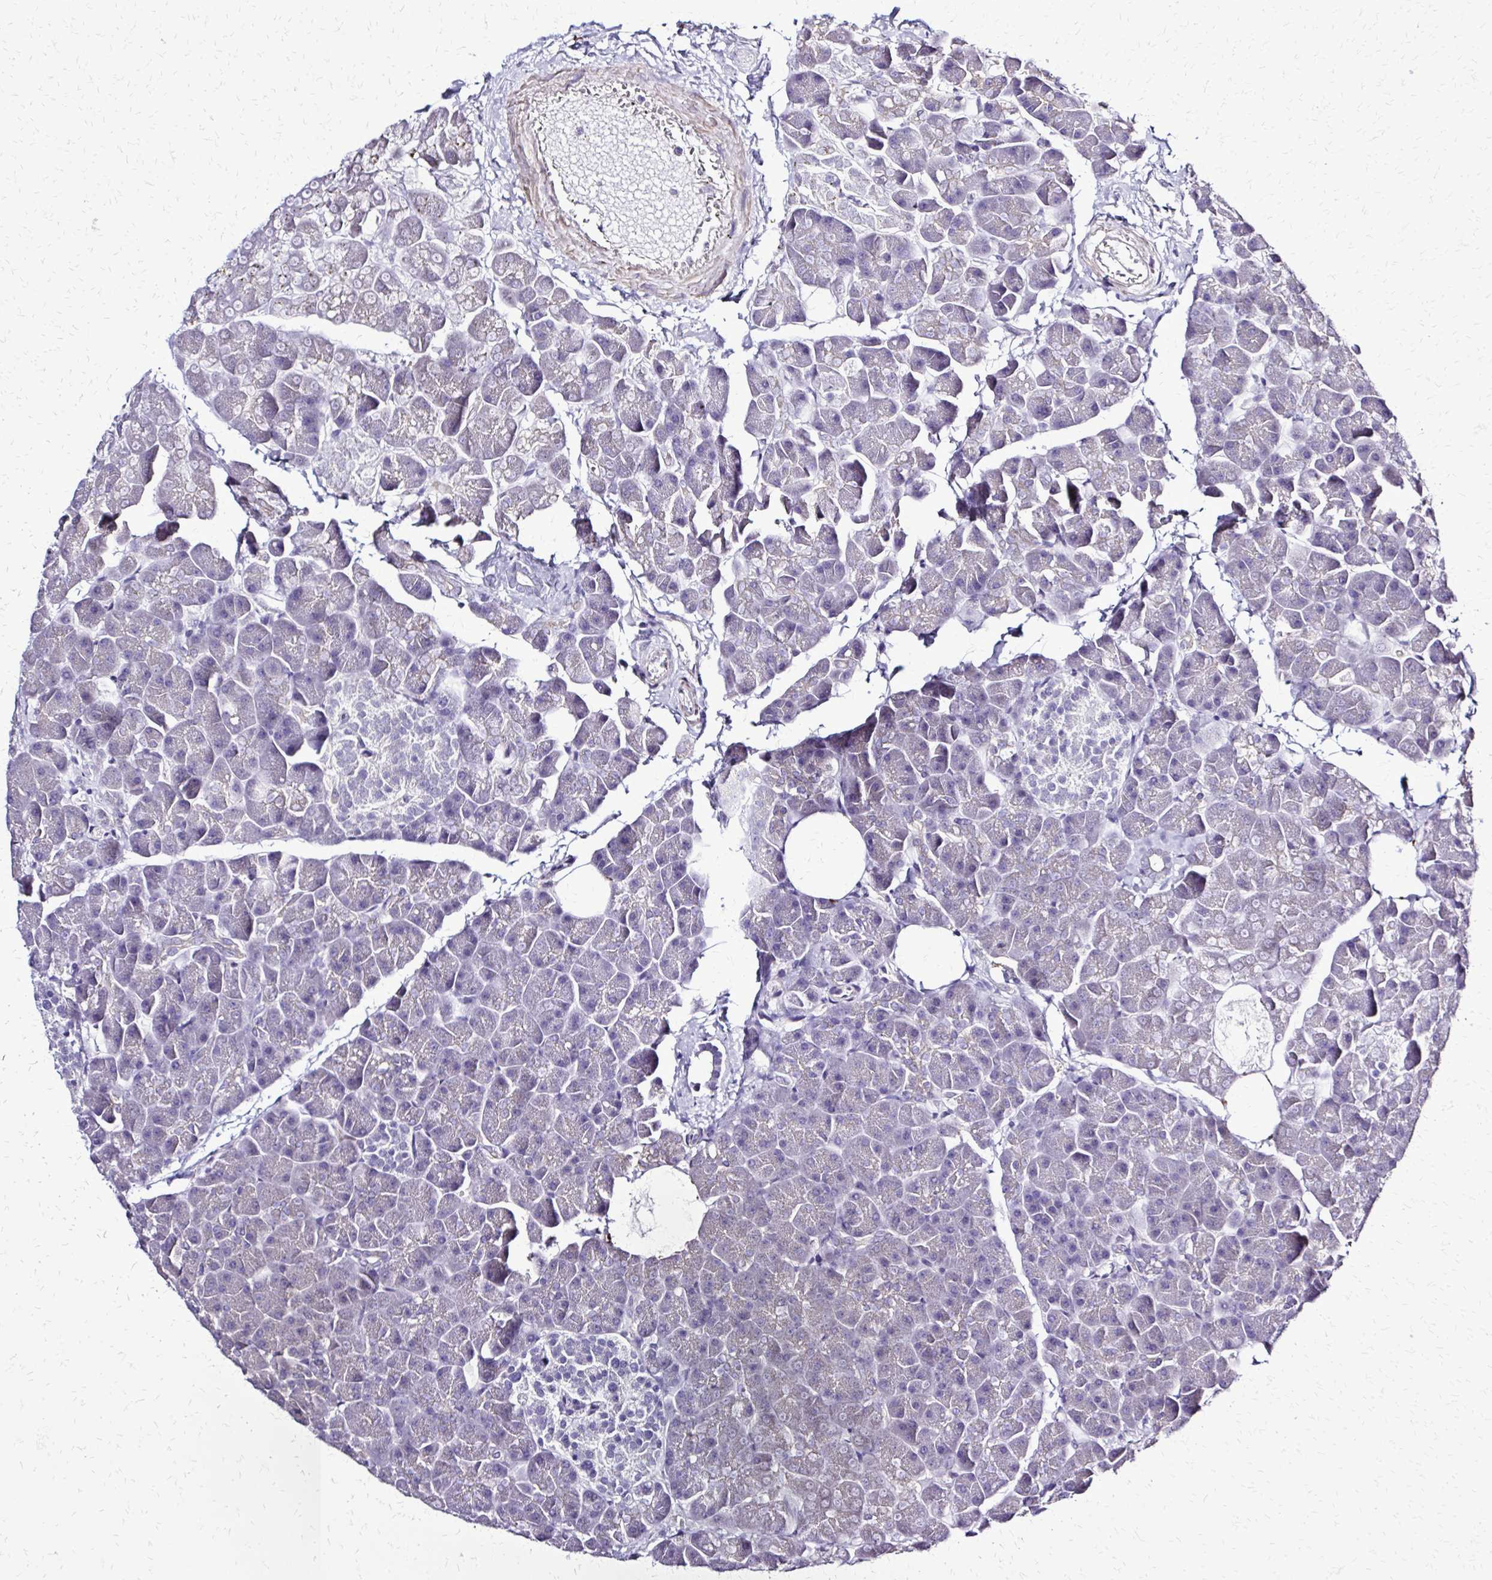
{"staining": {"intensity": "negative", "quantity": "none", "location": "none"}, "tissue": "pancreas", "cell_type": "Exocrine glandular cells", "image_type": "normal", "snomed": [{"axis": "morphology", "description": "Normal tissue, NOS"}, {"axis": "topography", "description": "Pancreas"}], "caption": "Immunohistochemistry micrograph of normal human pancreas stained for a protein (brown), which displays no expression in exocrine glandular cells.", "gene": "RASL11B", "patient": {"sex": "male", "age": 35}}